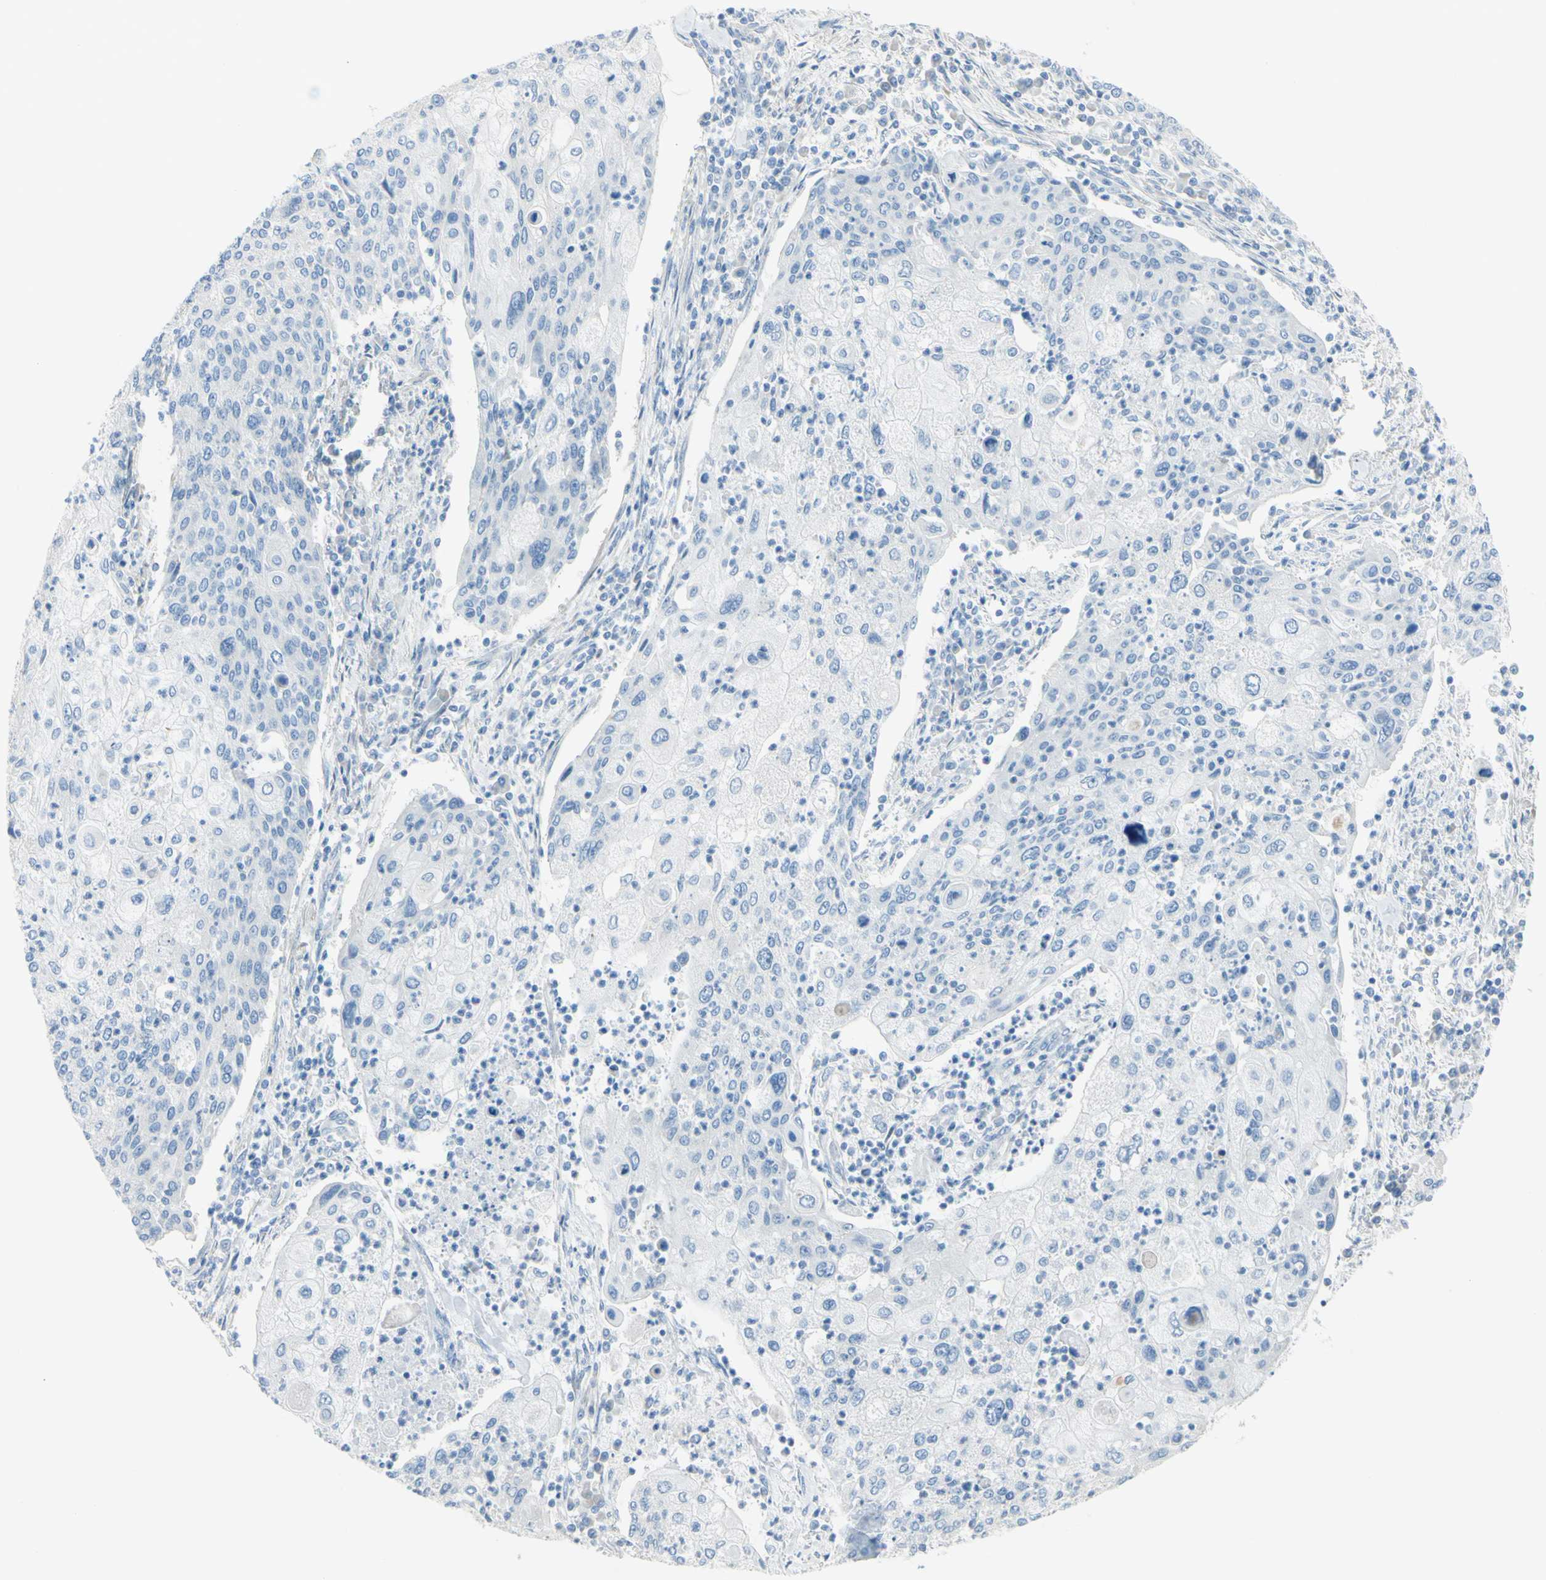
{"staining": {"intensity": "negative", "quantity": "none", "location": "none"}, "tissue": "cervical cancer", "cell_type": "Tumor cells", "image_type": "cancer", "snomed": [{"axis": "morphology", "description": "Squamous cell carcinoma, NOS"}, {"axis": "topography", "description": "Cervix"}], "caption": "Immunohistochemistry (IHC) of human cervical squamous cell carcinoma demonstrates no staining in tumor cells.", "gene": "NCBP2L", "patient": {"sex": "female", "age": 40}}